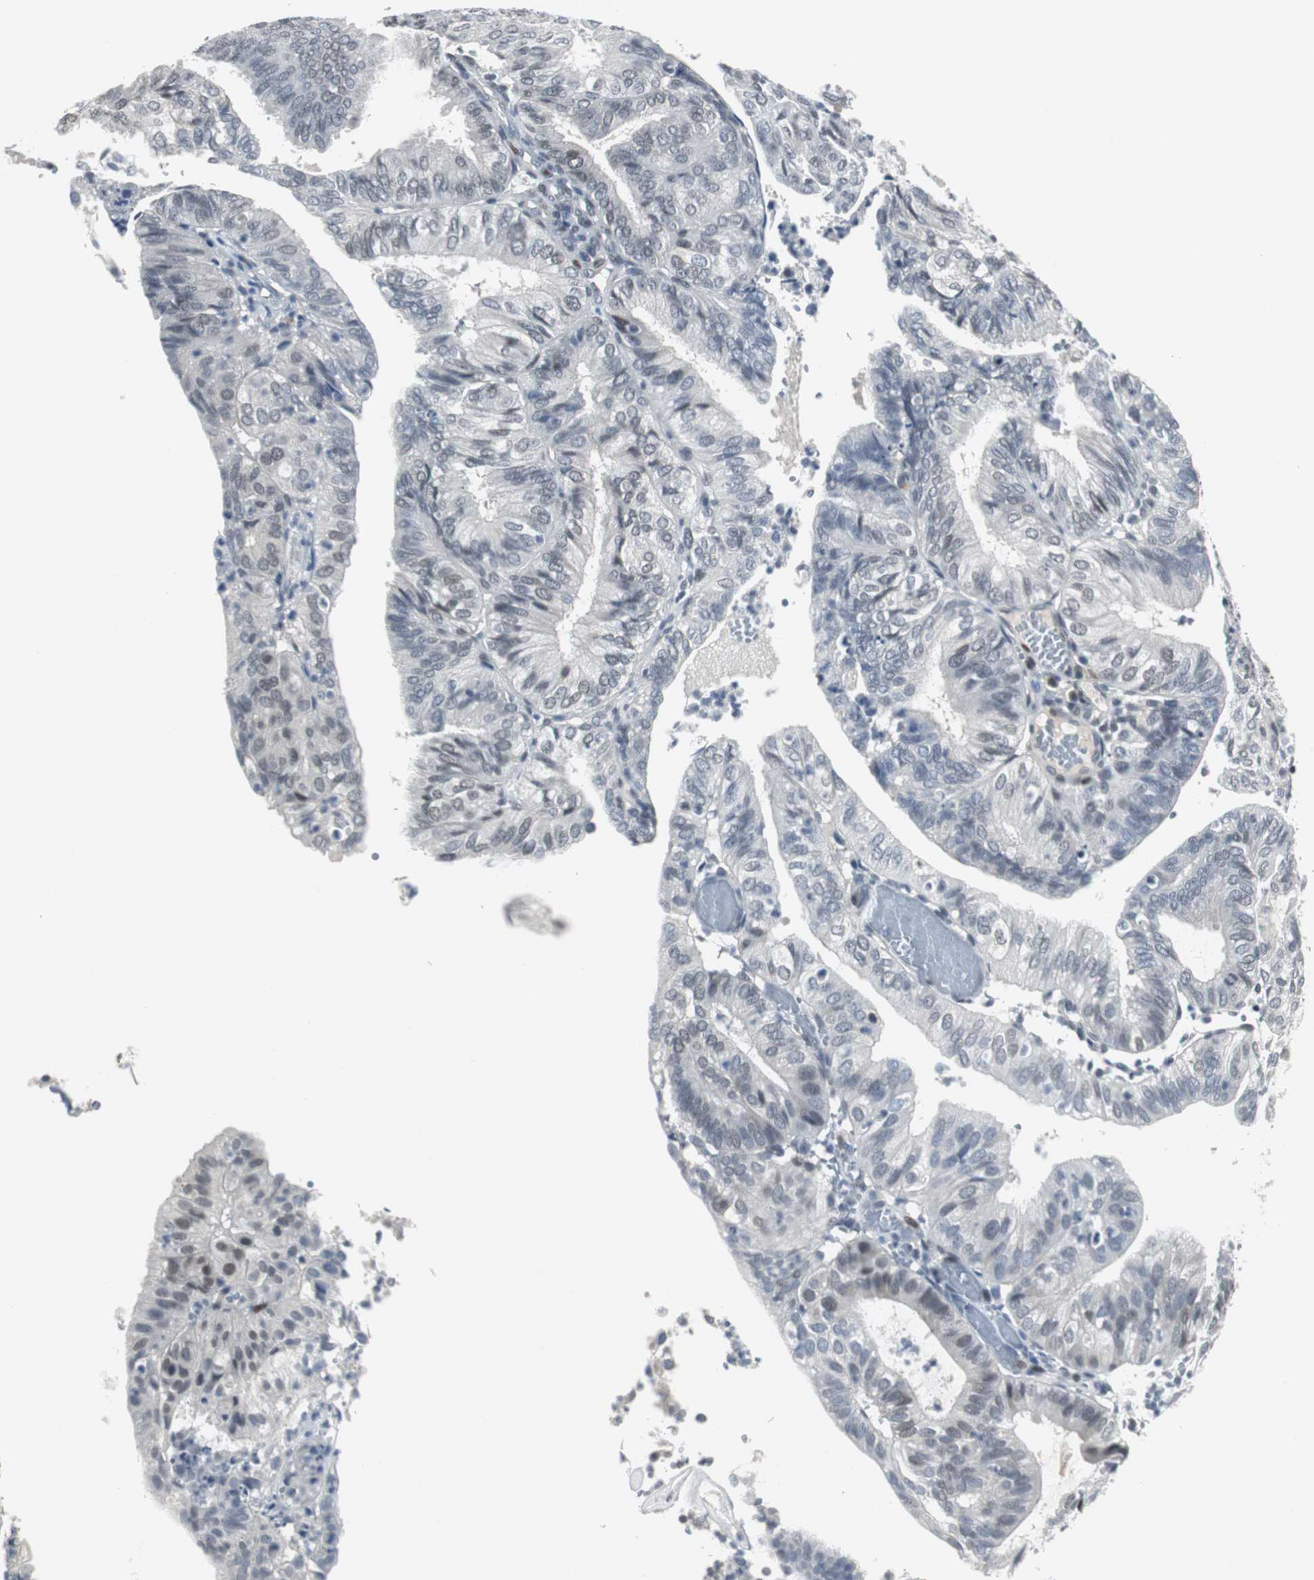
{"staining": {"intensity": "weak", "quantity": "<25%", "location": "nuclear"}, "tissue": "endometrial cancer", "cell_type": "Tumor cells", "image_type": "cancer", "snomed": [{"axis": "morphology", "description": "Adenocarcinoma, NOS"}, {"axis": "topography", "description": "Uterus"}], "caption": "Tumor cells are negative for brown protein staining in endometrial cancer.", "gene": "ELK1", "patient": {"sex": "female", "age": 60}}